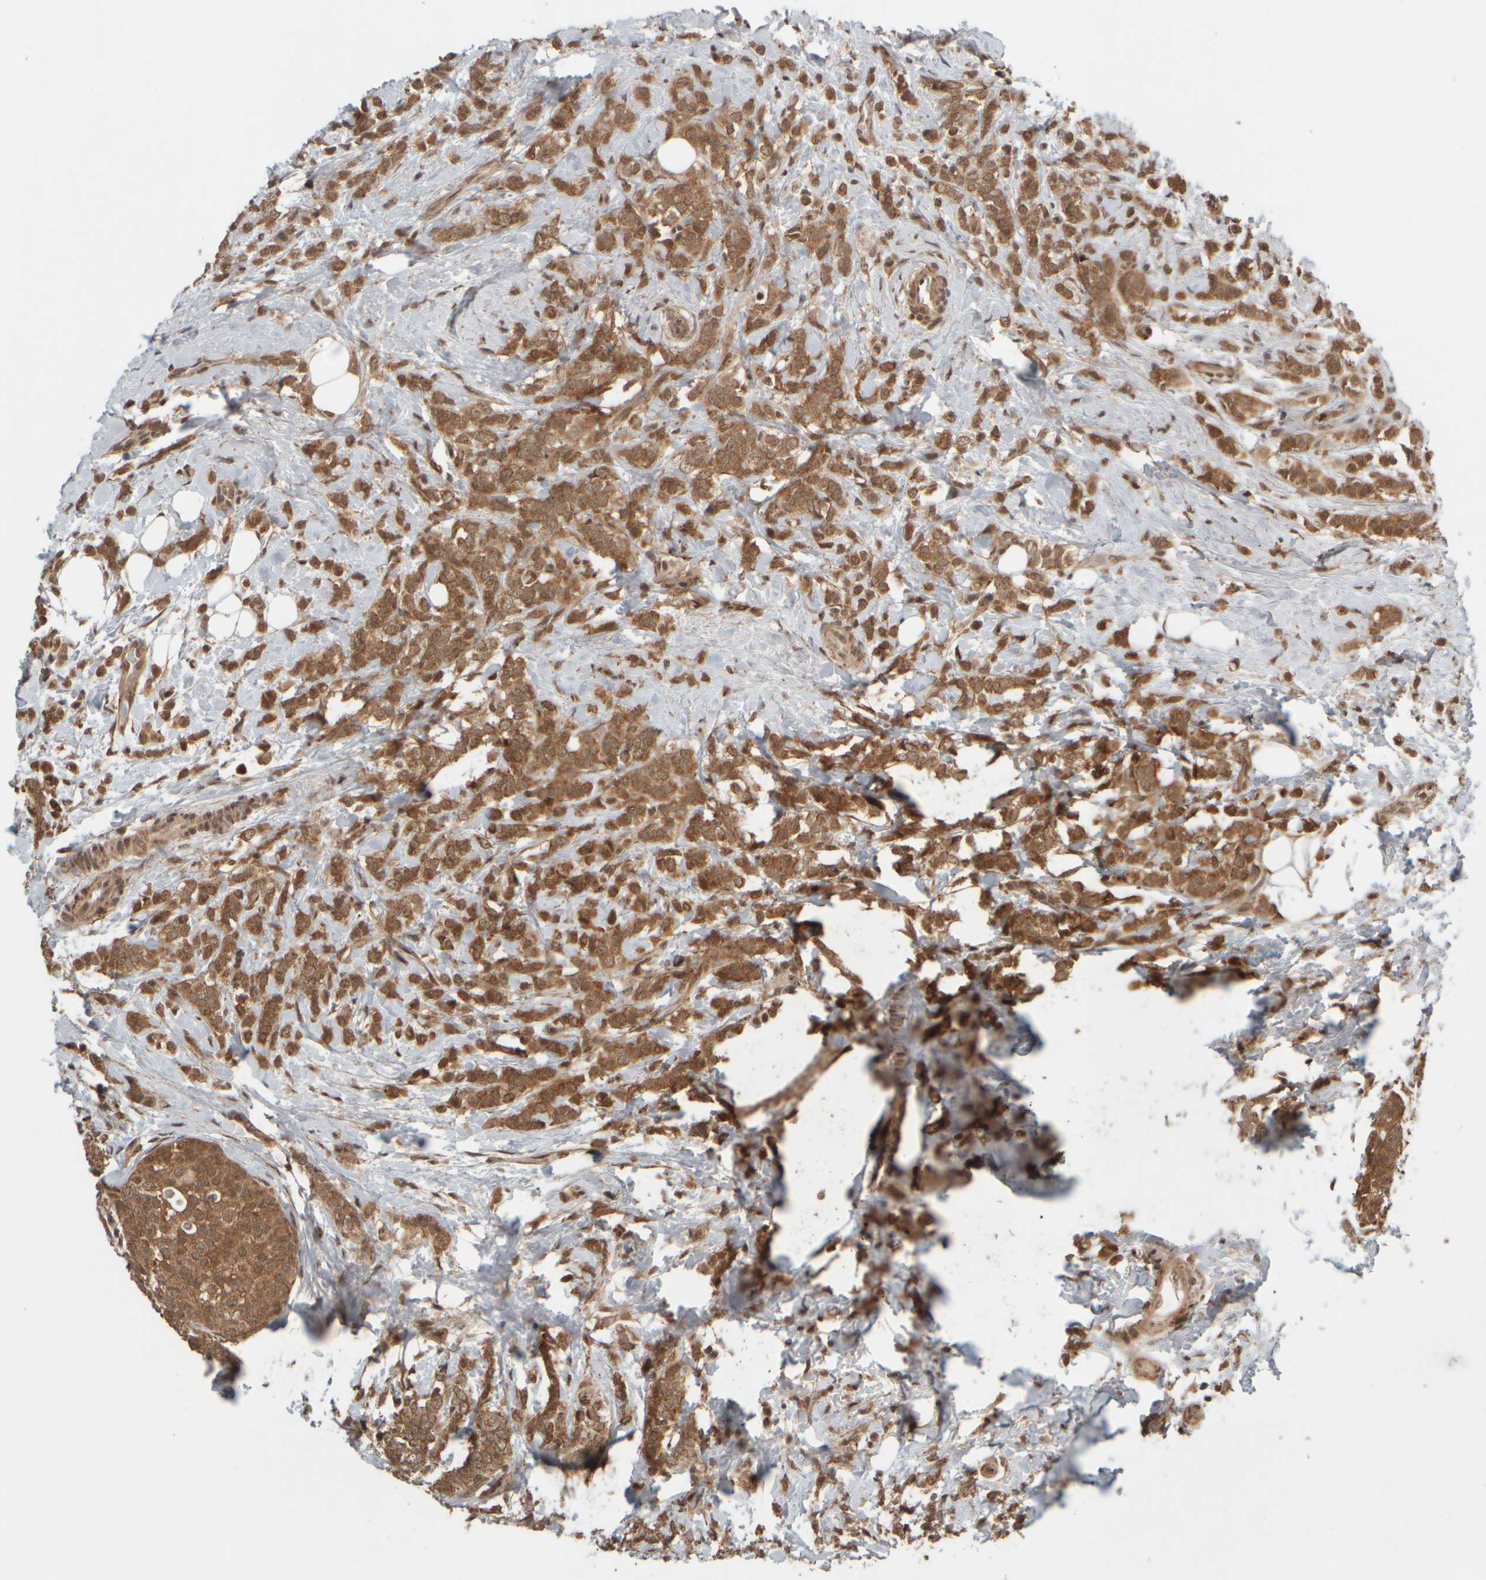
{"staining": {"intensity": "moderate", "quantity": ">75%", "location": "cytoplasmic/membranous"}, "tissue": "breast cancer", "cell_type": "Tumor cells", "image_type": "cancer", "snomed": [{"axis": "morphology", "description": "Lobular carcinoma"}, {"axis": "topography", "description": "Breast"}], "caption": "Breast lobular carcinoma stained with a brown dye displays moderate cytoplasmic/membranous positive expression in about >75% of tumor cells.", "gene": "SYNRG", "patient": {"sex": "female", "age": 50}}